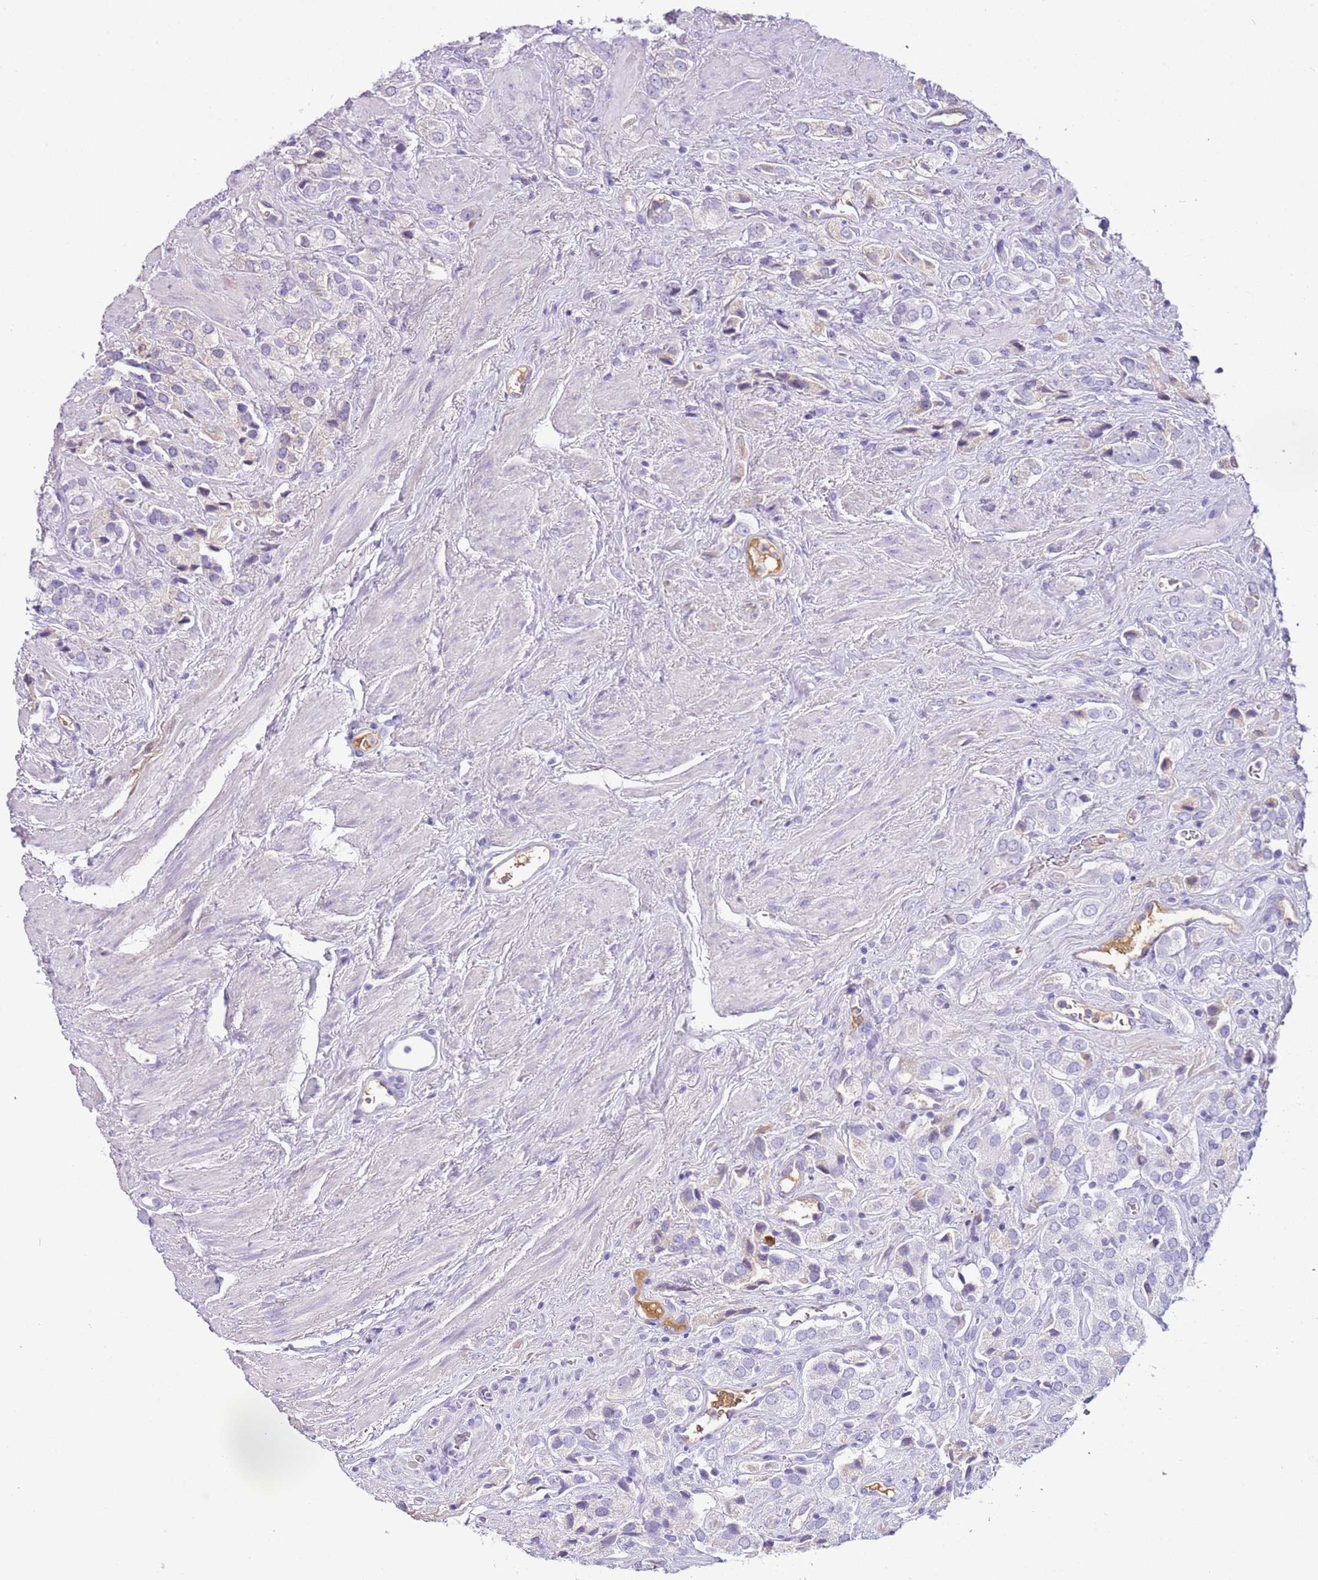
{"staining": {"intensity": "negative", "quantity": "none", "location": "none"}, "tissue": "prostate cancer", "cell_type": "Tumor cells", "image_type": "cancer", "snomed": [{"axis": "morphology", "description": "Adenocarcinoma, High grade"}, {"axis": "topography", "description": "Prostate and seminal vesicle, NOS"}], "caption": "Micrograph shows no protein positivity in tumor cells of high-grade adenocarcinoma (prostate) tissue.", "gene": "IGKV3D-11", "patient": {"sex": "male", "age": 64}}